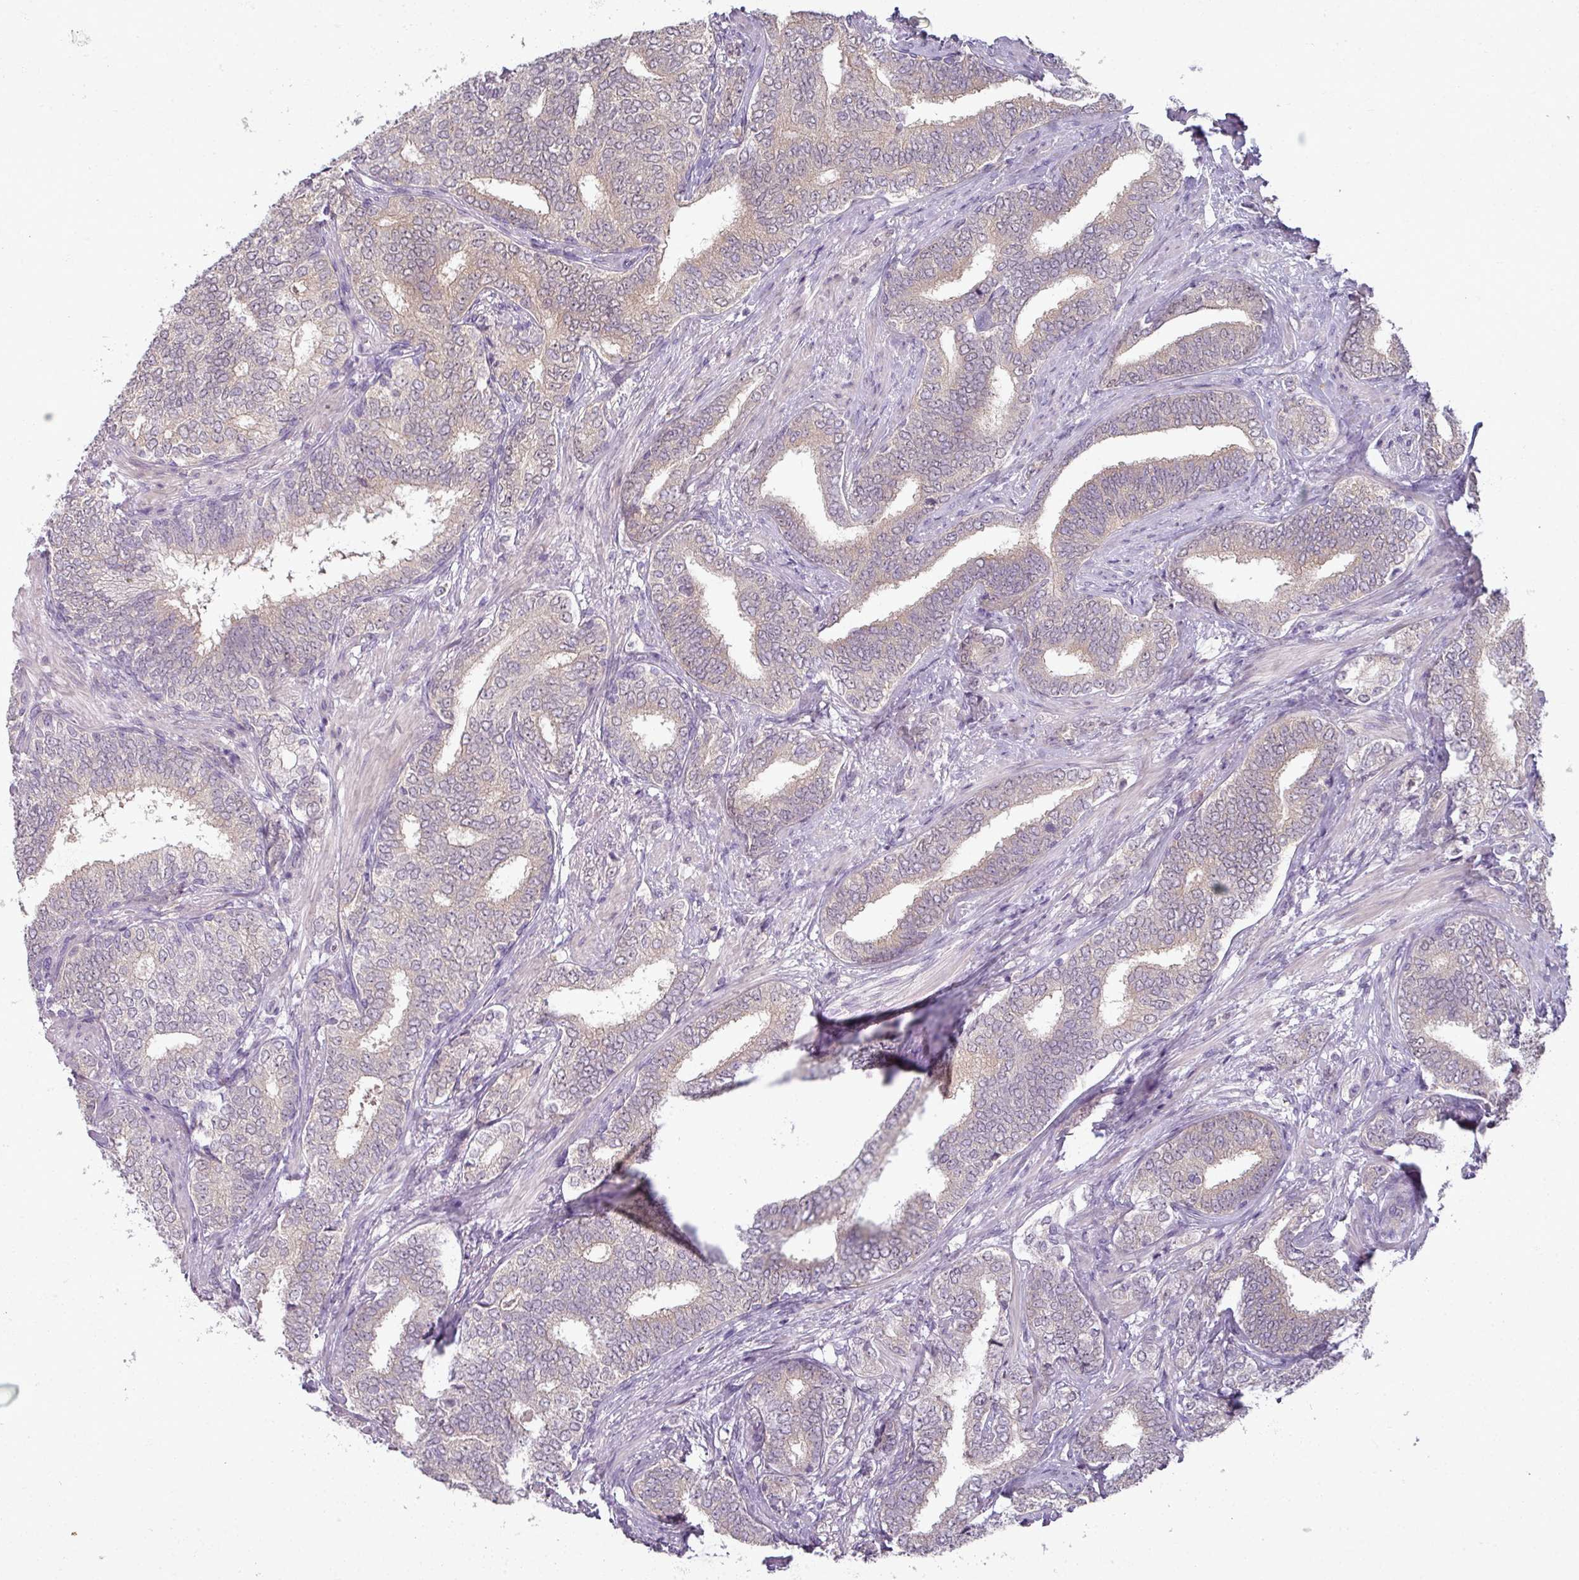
{"staining": {"intensity": "negative", "quantity": "none", "location": "none"}, "tissue": "prostate cancer", "cell_type": "Tumor cells", "image_type": "cancer", "snomed": [{"axis": "morphology", "description": "Adenocarcinoma, High grade"}, {"axis": "topography", "description": "Prostate"}], "caption": "Immunohistochemistry (IHC) micrograph of prostate cancer (high-grade adenocarcinoma) stained for a protein (brown), which shows no expression in tumor cells.", "gene": "MYMK", "patient": {"sex": "male", "age": 72}}